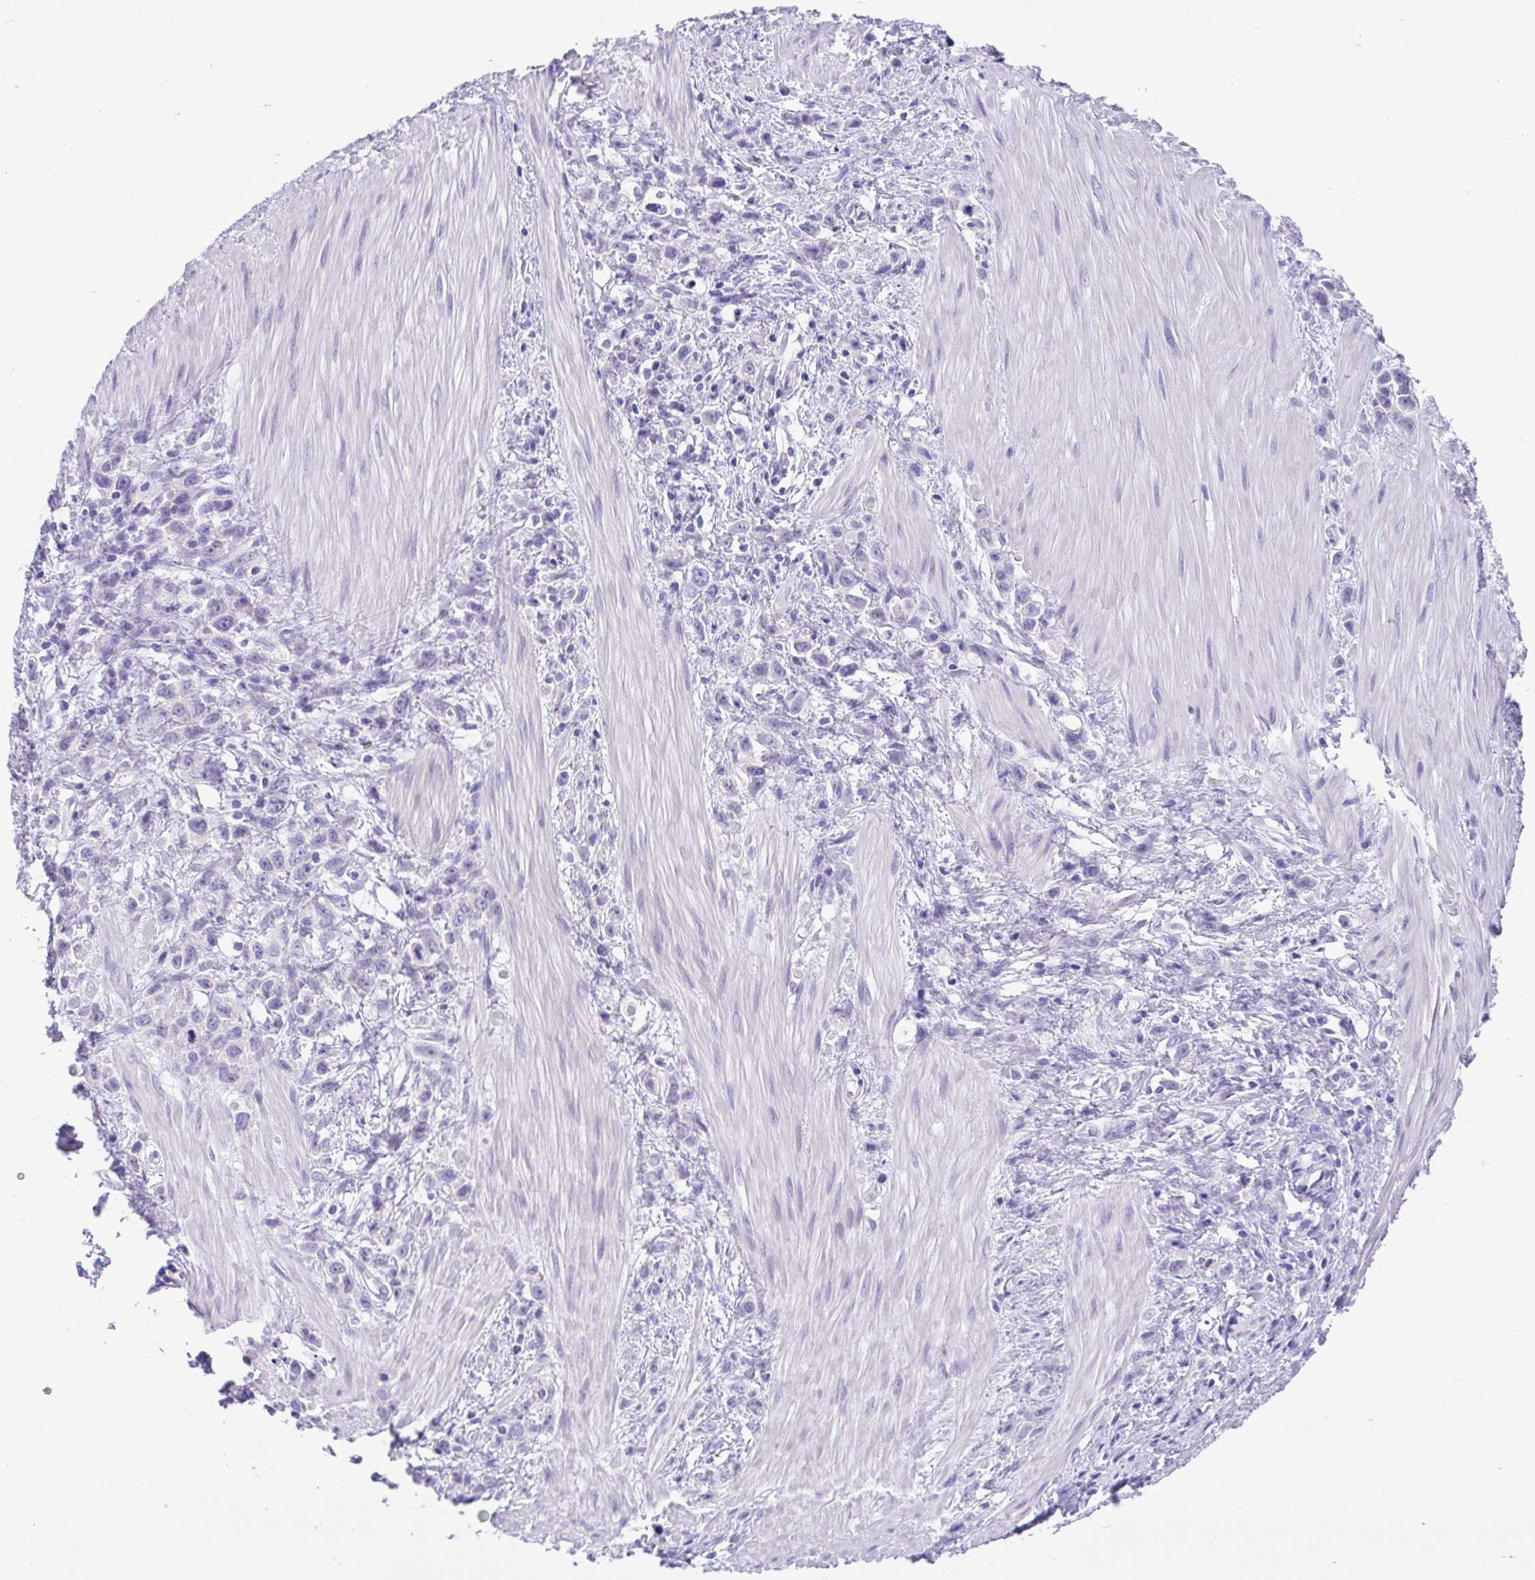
{"staining": {"intensity": "negative", "quantity": "none", "location": "none"}, "tissue": "stomach cancer", "cell_type": "Tumor cells", "image_type": "cancer", "snomed": [{"axis": "morphology", "description": "Adenocarcinoma, NOS"}, {"axis": "topography", "description": "Stomach"}], "caption": "Adenocarcinoma (stomach) stained for a protein using immunohistochemistry displays no expression tumor cells.", "gene": "LUZP4", "patient": {"sex": "male", "age": 47}}